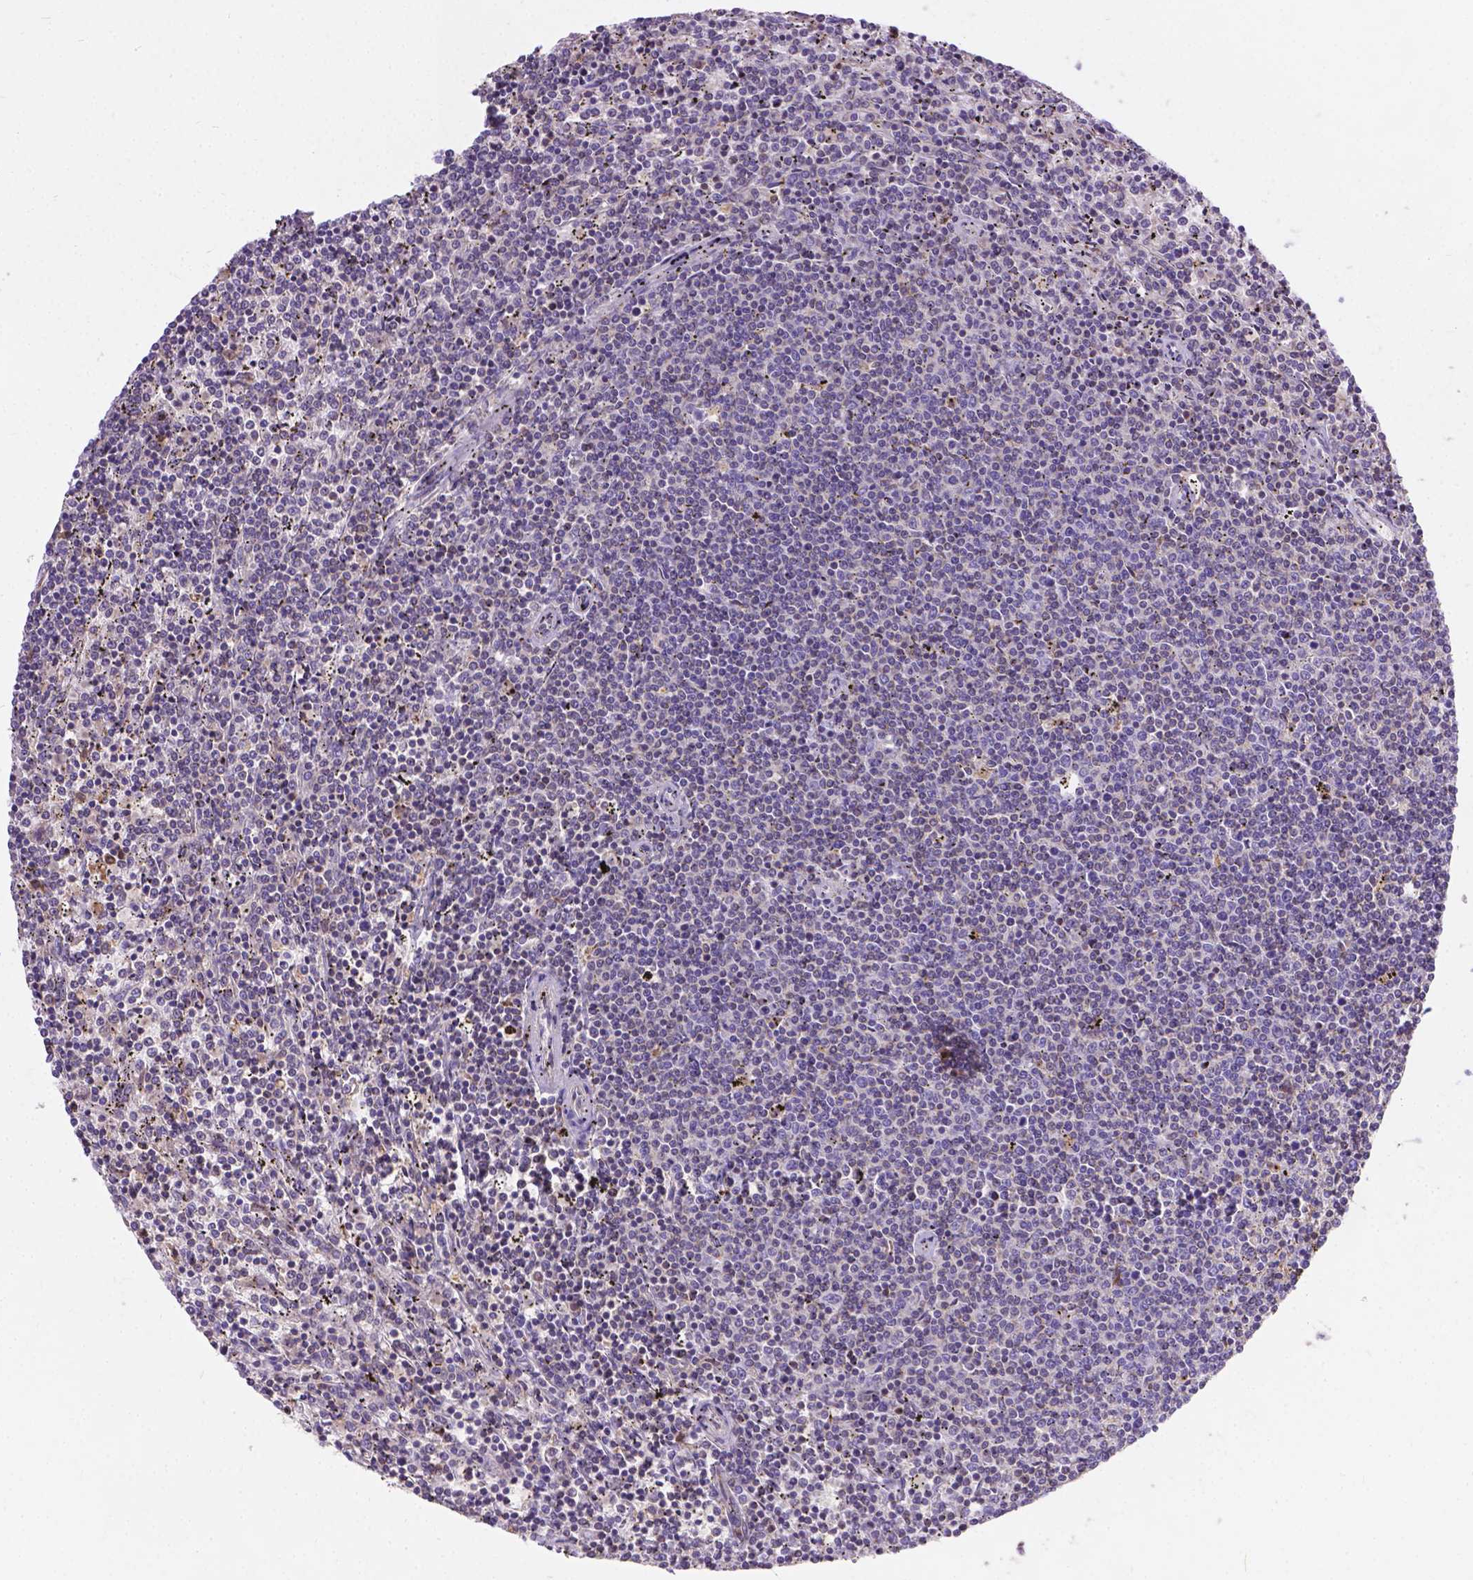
{"staining": {"intensity": "negative", "quantity": "none", "location": "none"}, "tissue": "lymphoma", "cell_type": "Tumor cells", "image_type": "cancer", "snomed": [{"axis": "morphology", "description": "Malignant lymphoma, non-Hodgkin's type, Low grade"}, {"axis": "topography", "description": "Spleen"}], "caption": "Malignant lymphoma, non-Hodgkin's type (low-grade) was stained to show a protein in brown. There is no significant positivity in tumor cells. (Immunohistochemistry (ihc), brightfield microscopy, high magnification).", "gene": "TM4SF18", "patient": {"sex": "female", "age": 50}}